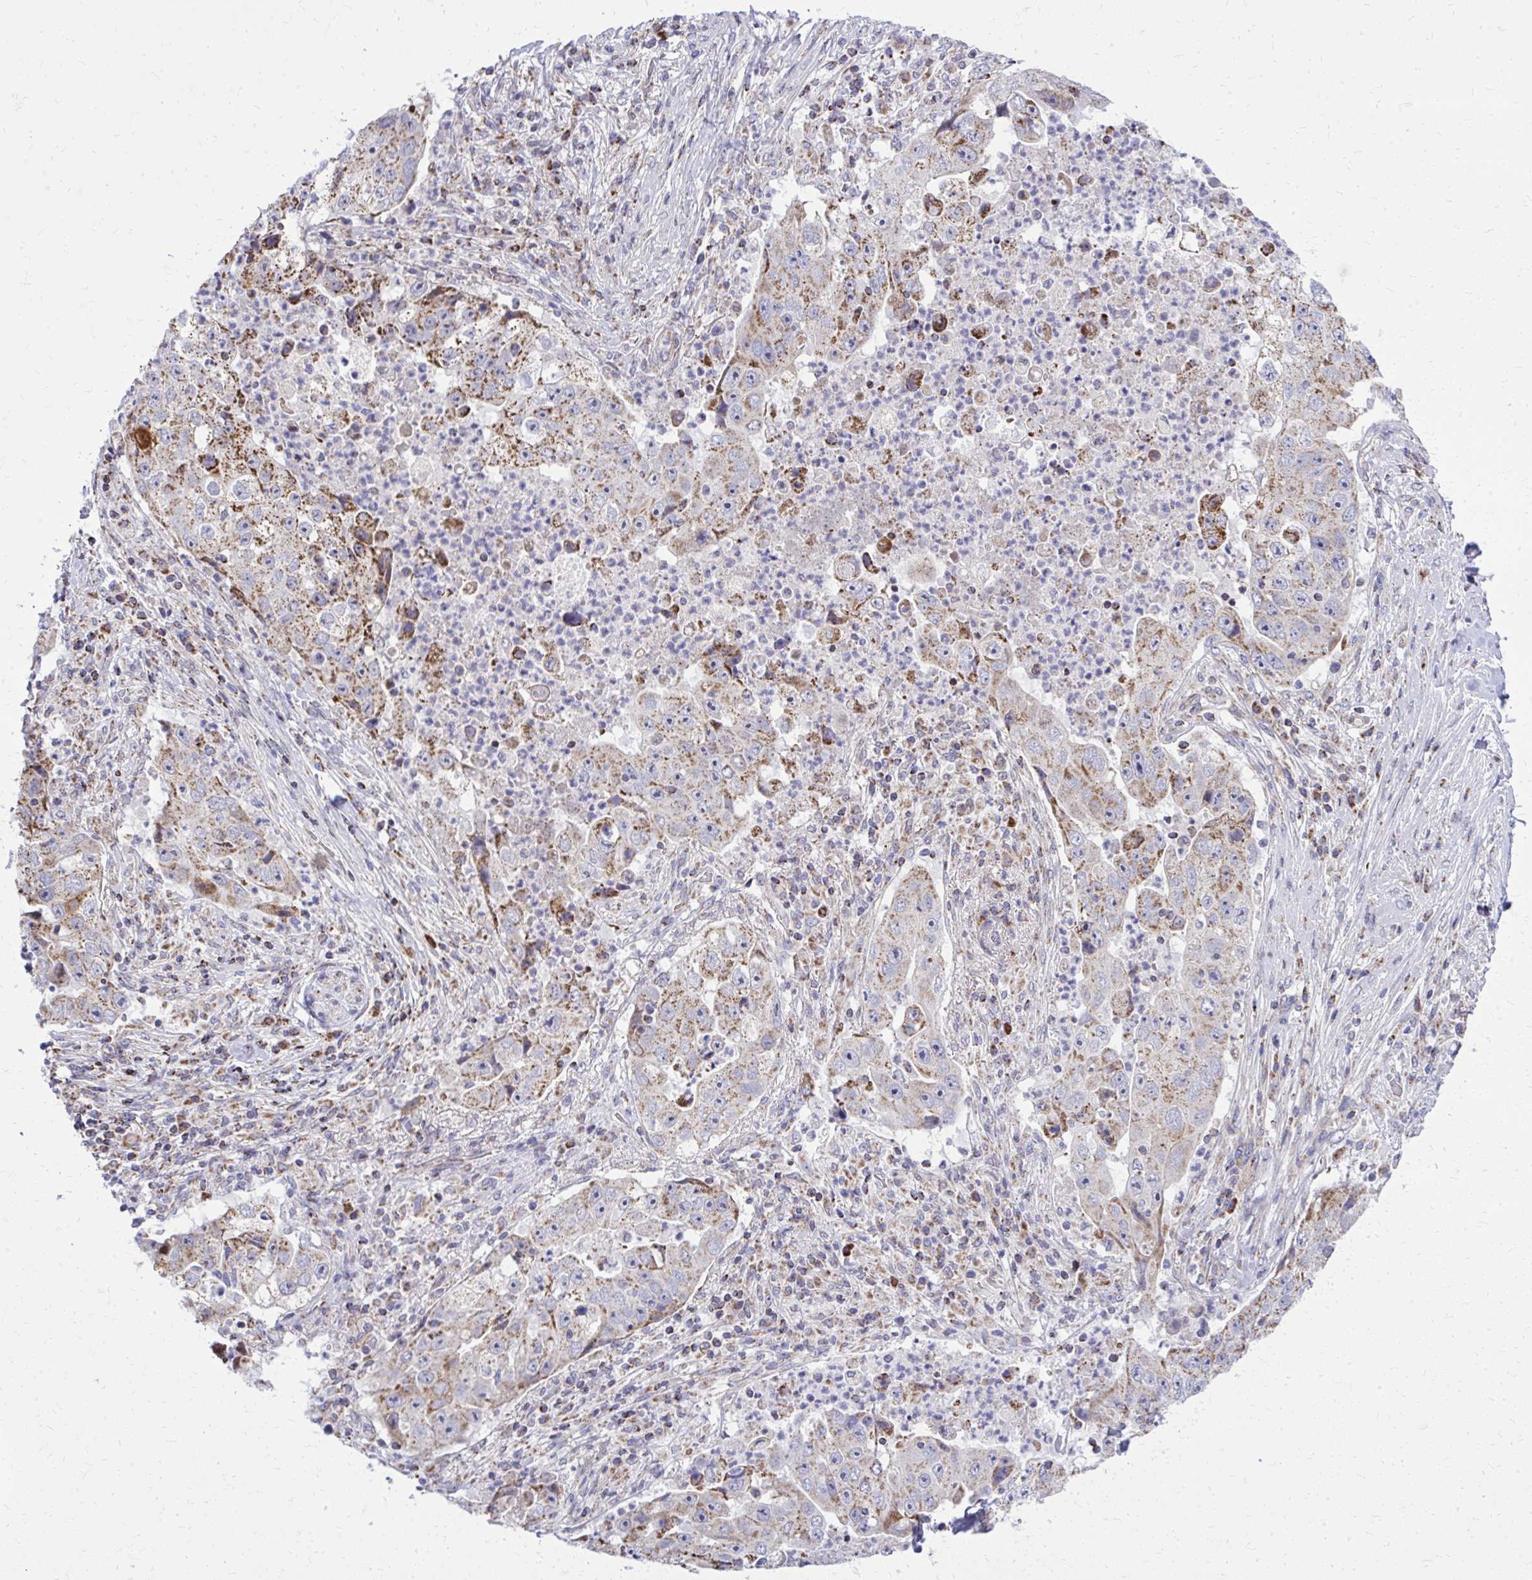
{"staining": {"intensity": "moderate", "quantity": ">75%", "location": "cytoplasmic/membranous"}, "tissue": "lung cancer", "cell_type": "Tumor cells", "image_type": "cancer", "snomed": [{"axis": "morphology", "description": "Squamous cell carcinoma, NOS"}, {"axis": "topography", "description": "Lung"}], "caption": "The histopathology image displays staining of lung cancer, revealing moderate cytoplasmic/membranous protein positivity (brown color) within tumor cells. (IHC, brightfield microscopy, high magnification).", "gene": "ZNF362", "patient": {"sex": "male", "age": 64}}